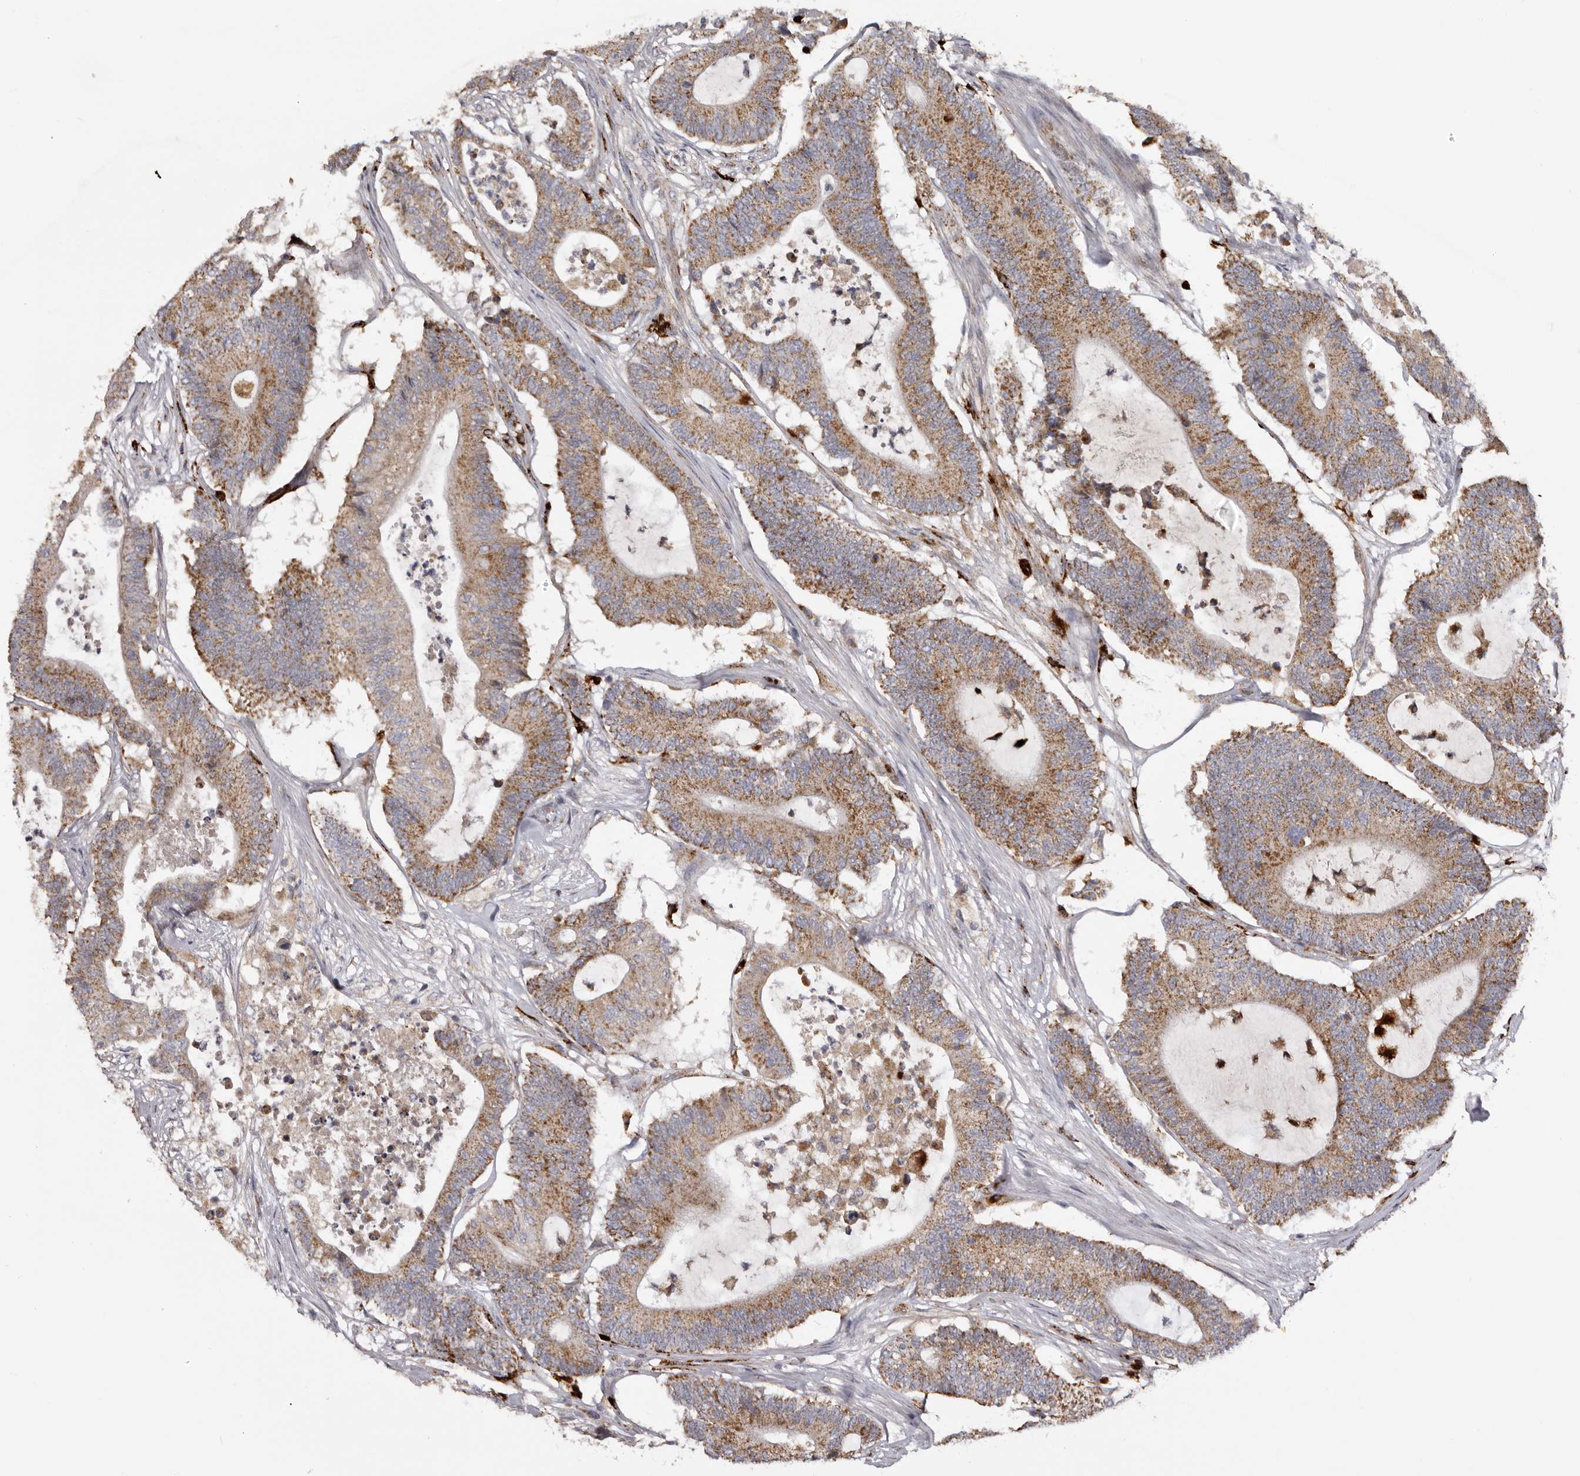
{"staining": {"intensity": "moderate", "quantity": ">75%", "location": "cytoplasmic/membranous"}, "tissue": "colorectal cancer", "cell_type": "Tumor cells", "image_type": "cancer", "snomed": [{"axis": "morphology", "description": "Adenocarcinoma, NOS"}, {"axis": "topography", "description": "Colon"}], "caption": "Protein analysis of colorectal adenocarcinoma tissue reveals moderate cytoplasmic/membranous staining in about >75% of tumor cells.", "gene": "MECR", "patient": {"sex": "female", "age": 84}}